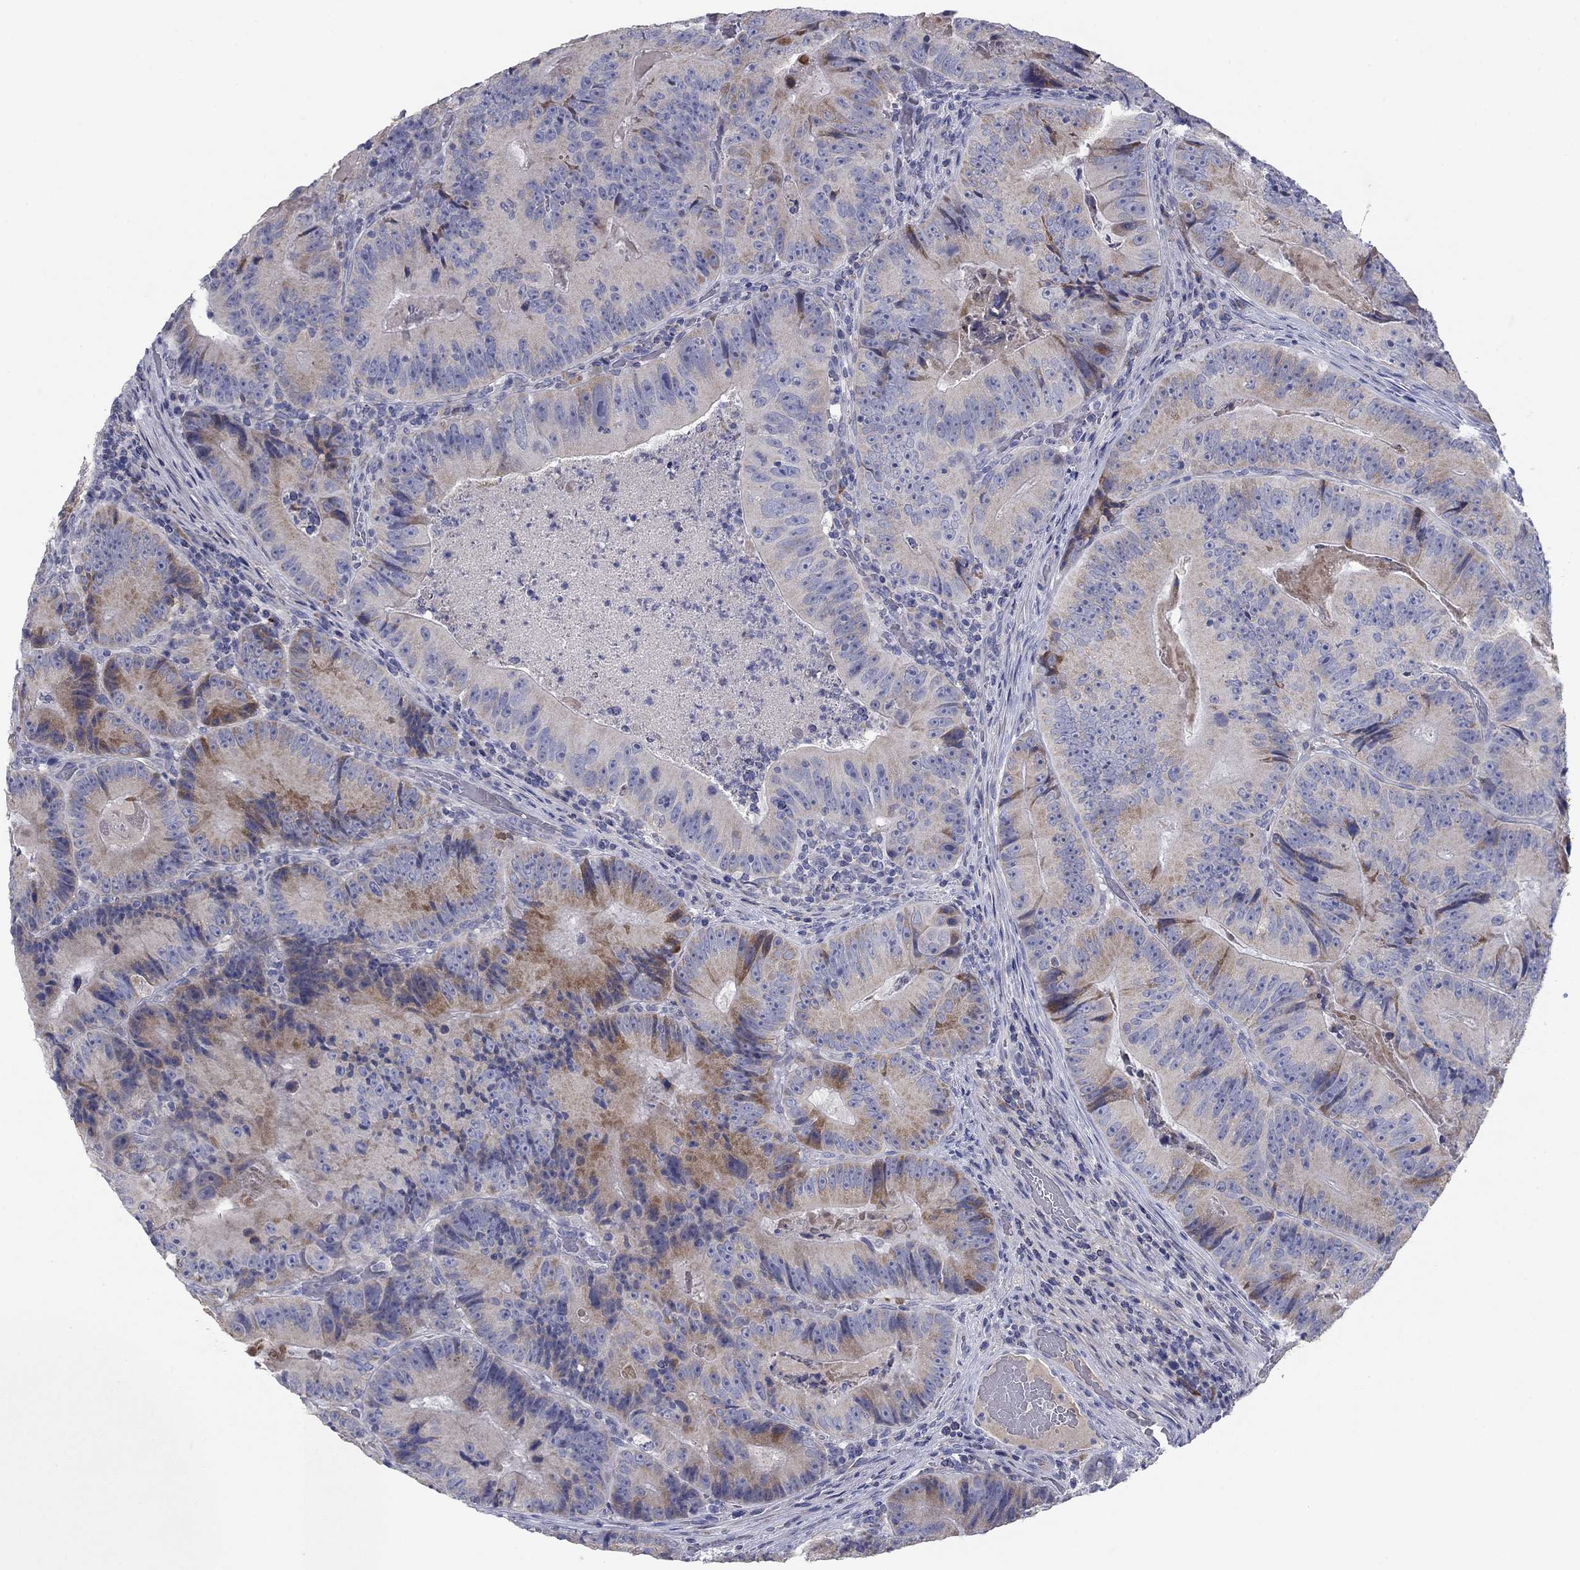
{"staining": {"intensity": "moderate", "quantity": "<25%", "location": "cytoplasmic/membranous"}, "tissue": "colorectal cancer", "cell_type": "Tumor cells", "image_type": "cancer", "snomed": [{"axis": "morphology", "description": "Adenocarcinoma, NOS"}, {"axis": "topography", "description": "Colon"}], "caption": "Tumor cells demonstrate low levels of moderate cytoplasmic/membranous staining in about <25% of cells in human colorectal adenocarcinoma.", "gene": "PTGDS", "patient": {"sex": "female", "age": 86}}